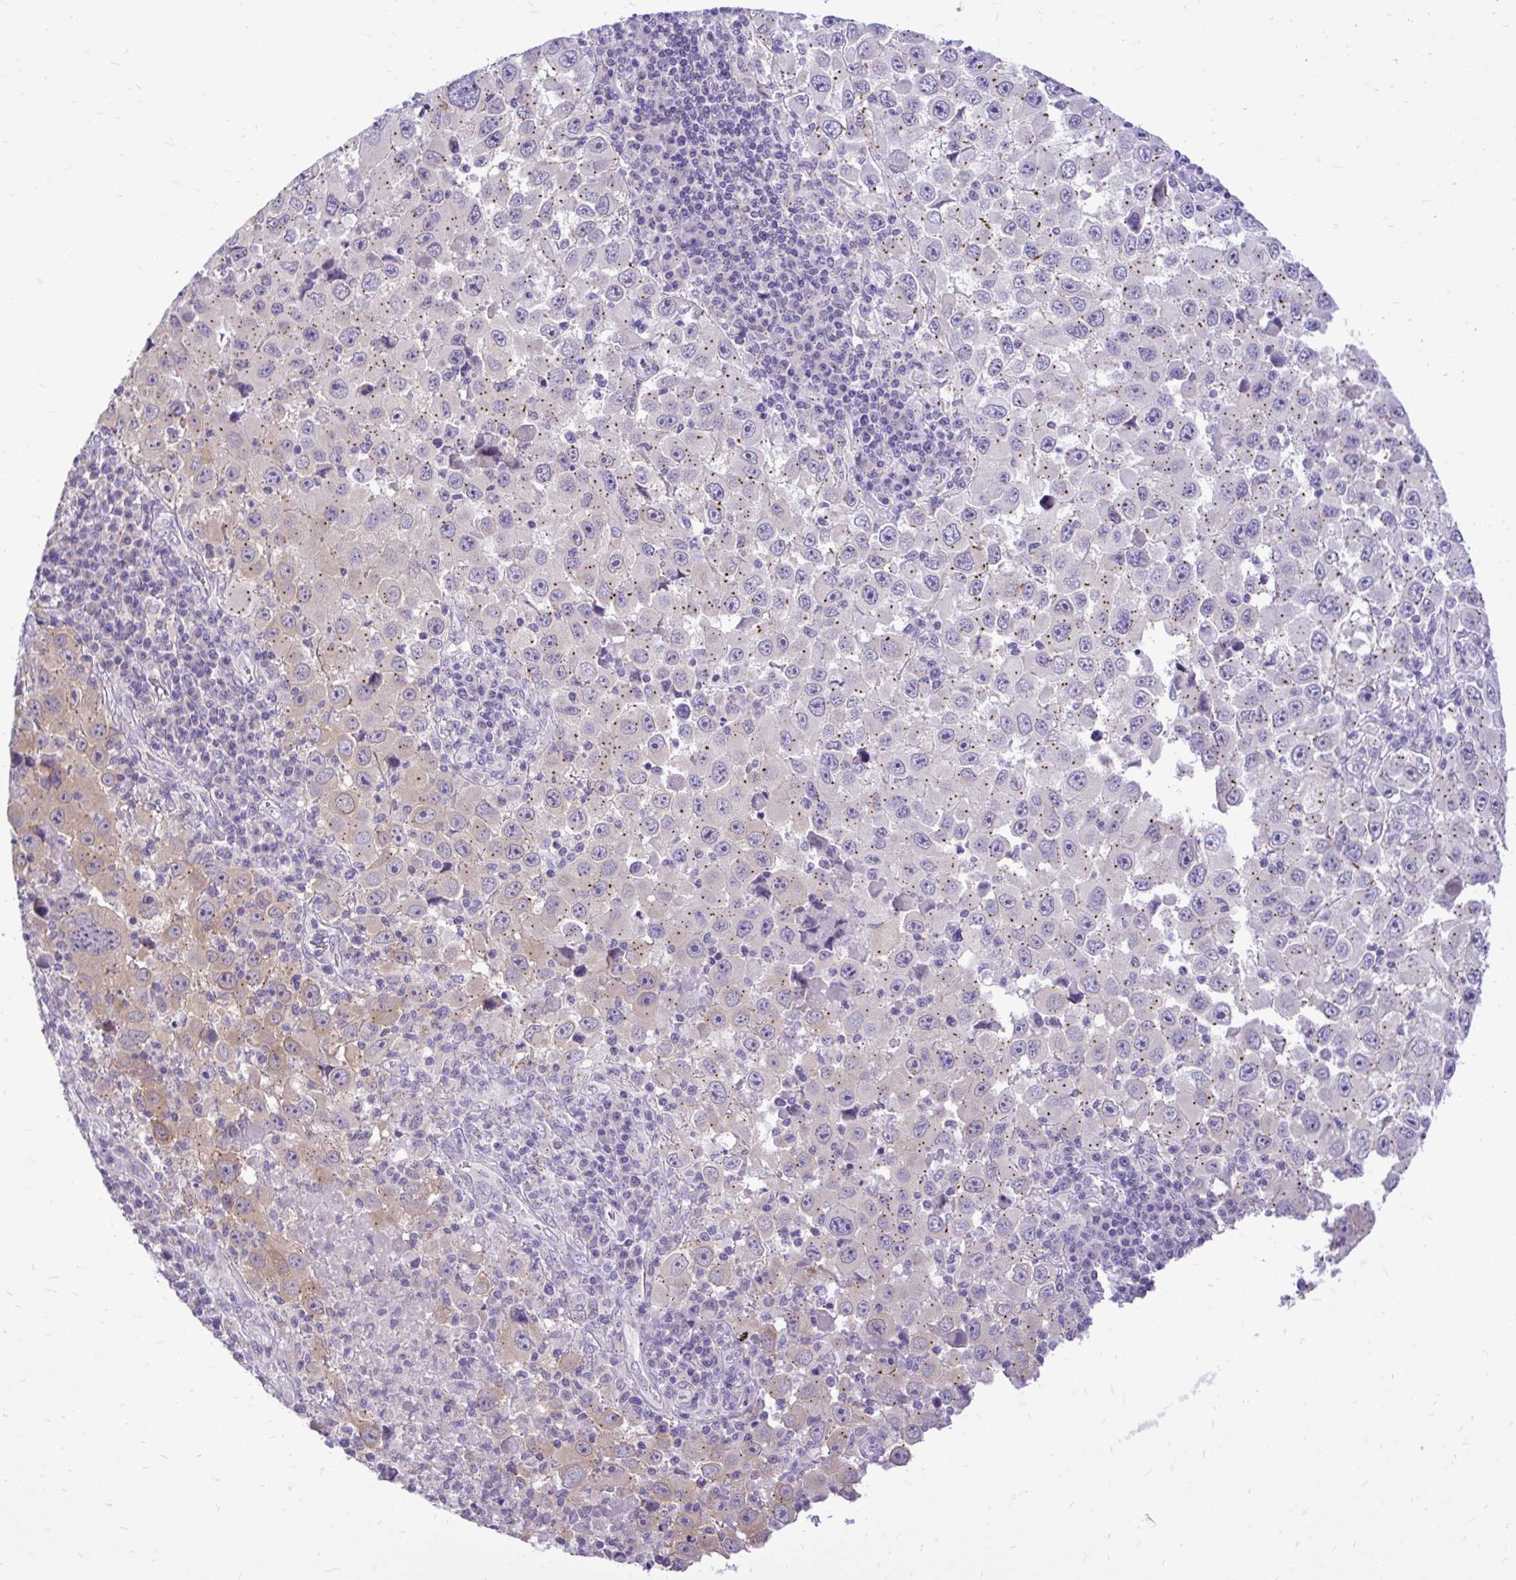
{"staining": {"intensity": "moderate", "quantity": "25%-75%", "location": "cytoplasmic/membranous"}, "tissue": "melanoma", "cell_type": "Tumor cells", "image_type": "cancer", "snomed": [{"axis": "morphology", "description": "Malignant melanoma, Metastatic site"}, {"axis": "topography", "description": "Lymph node"}], "caption": "Immunohistochemical staining of malignant melanoma (metastatic site) displays medium levels of moderate cytoplasmic/membranous protein staining in approximately 25%-75% of tumor cells.", "gene": "CEACAM18", "patient": {"sex": "female", "age": 67}}